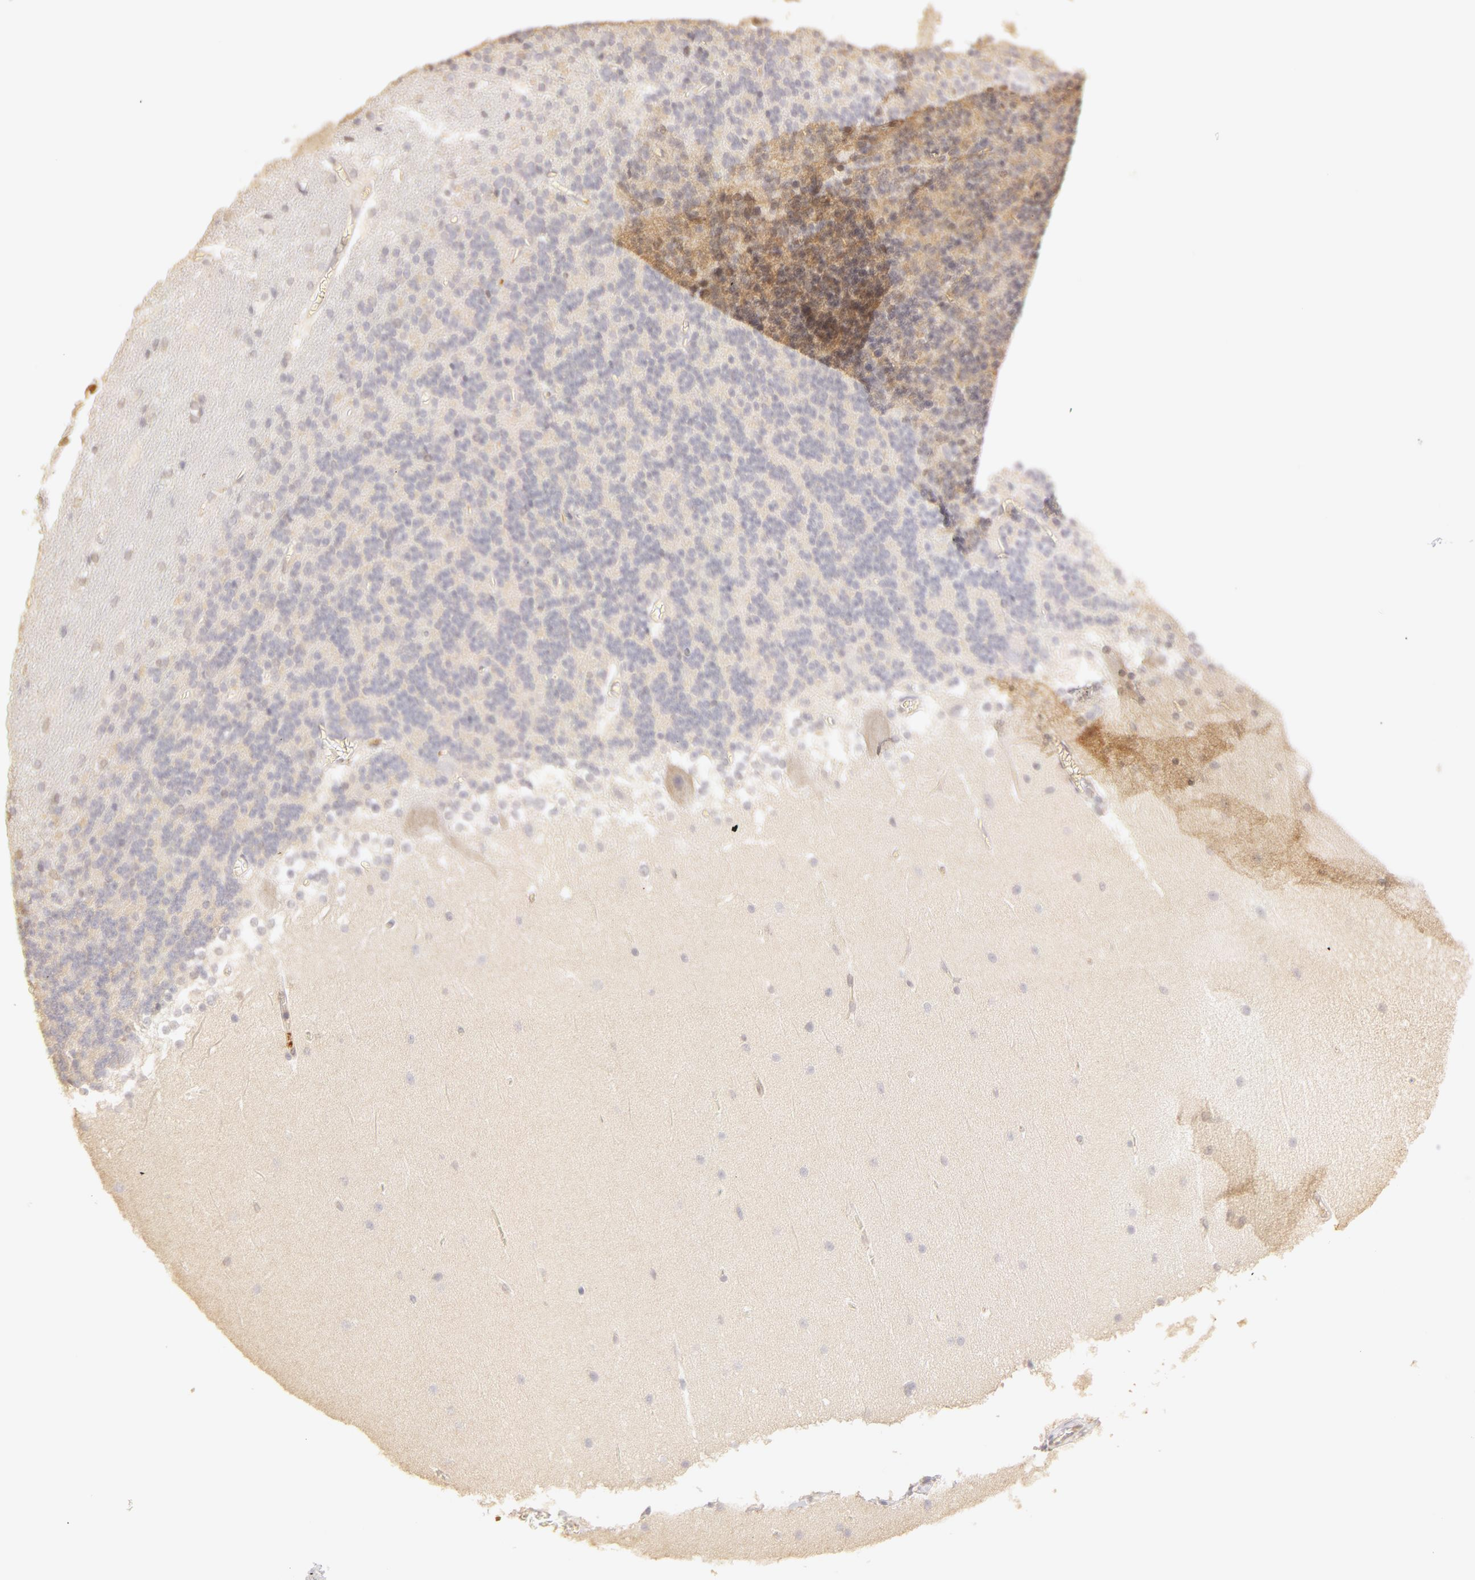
{"staining": {"intensity": "negative", "quantity": "none", "location": "none"}, "tissue": "cerebellum", "cell_type": "Cells in granular layer", "image_type": "normal", "snomed": [{"axis": "morphology", "description": "Normal tissue, NOS"}, {"axis": "topography", "description": "Cerebellum"}], "caption": "Immunohistochemical staining of benign cerebellum reveals no significant positivity in cells in granular layer. (DAB IHC visualized using brightfield microscopy, high magnification).", "gene": "C1R", "patient": {"sex": "female", "age": 19}}